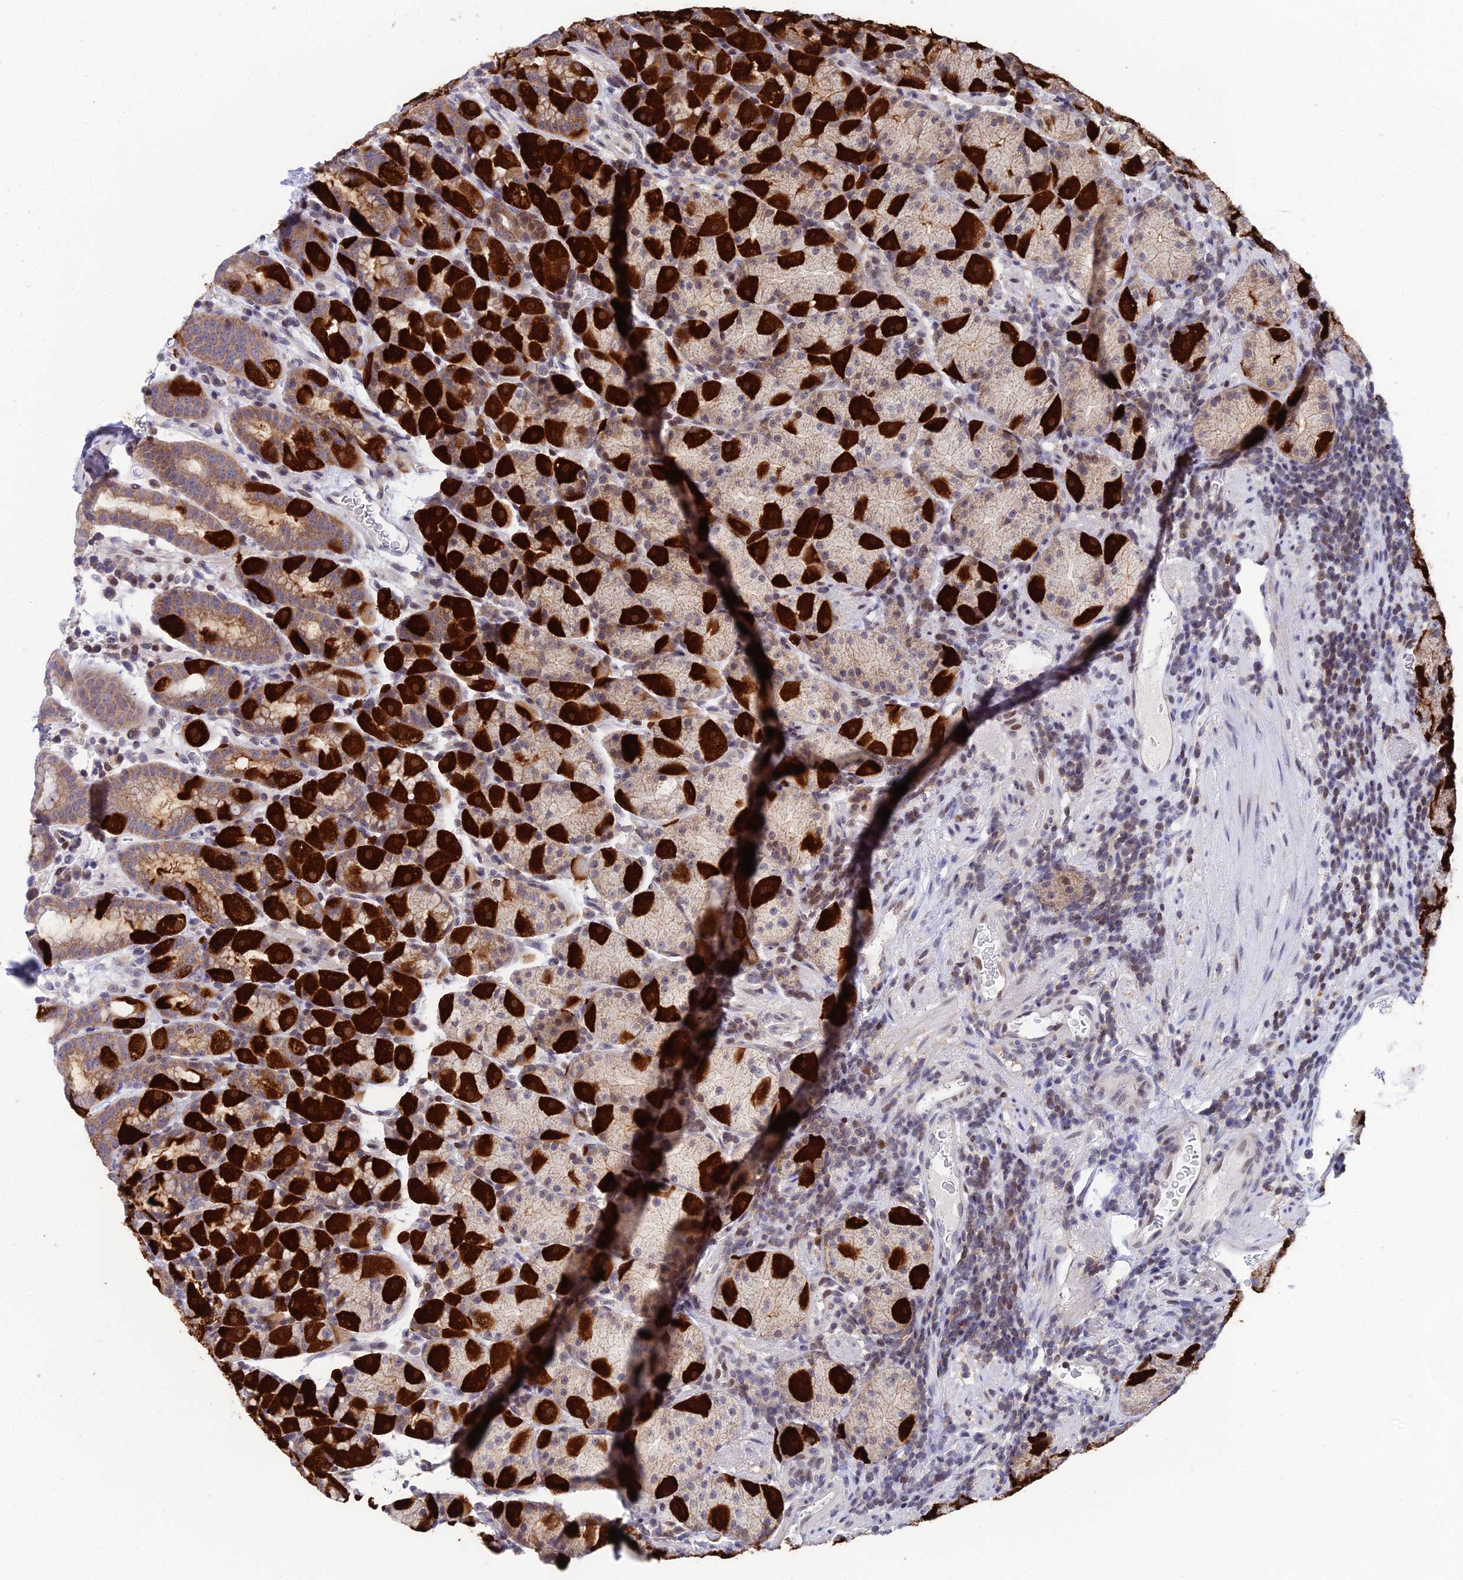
{"staining": {"intensity": "strong", "quantity": "25%-75%", "location": "cytoplasmic/membranous"}, "tissue": "stomach", "cell_type": "Glandular cells", "image_type": "normal", "snomed": [{"axis": "morphology", "description": "Normal tissue, NOS"}, {"axis": "topography", "description": "Stomach, upper"}, {"axis": "topography", "description": "Stomach, lower"}, {"axis": "topography", "description": "Small intestine"}], "caption": "Strong cytoplasmic/membranous protein positivity is seen in approximately 25%-75% of glandular cells in stomach. Immunohistochemistry stains the protein of interest in brown and the nuclei are stained blue.", "gene": "ELOA2", "patient": {"sex": "male", "age": 68}}